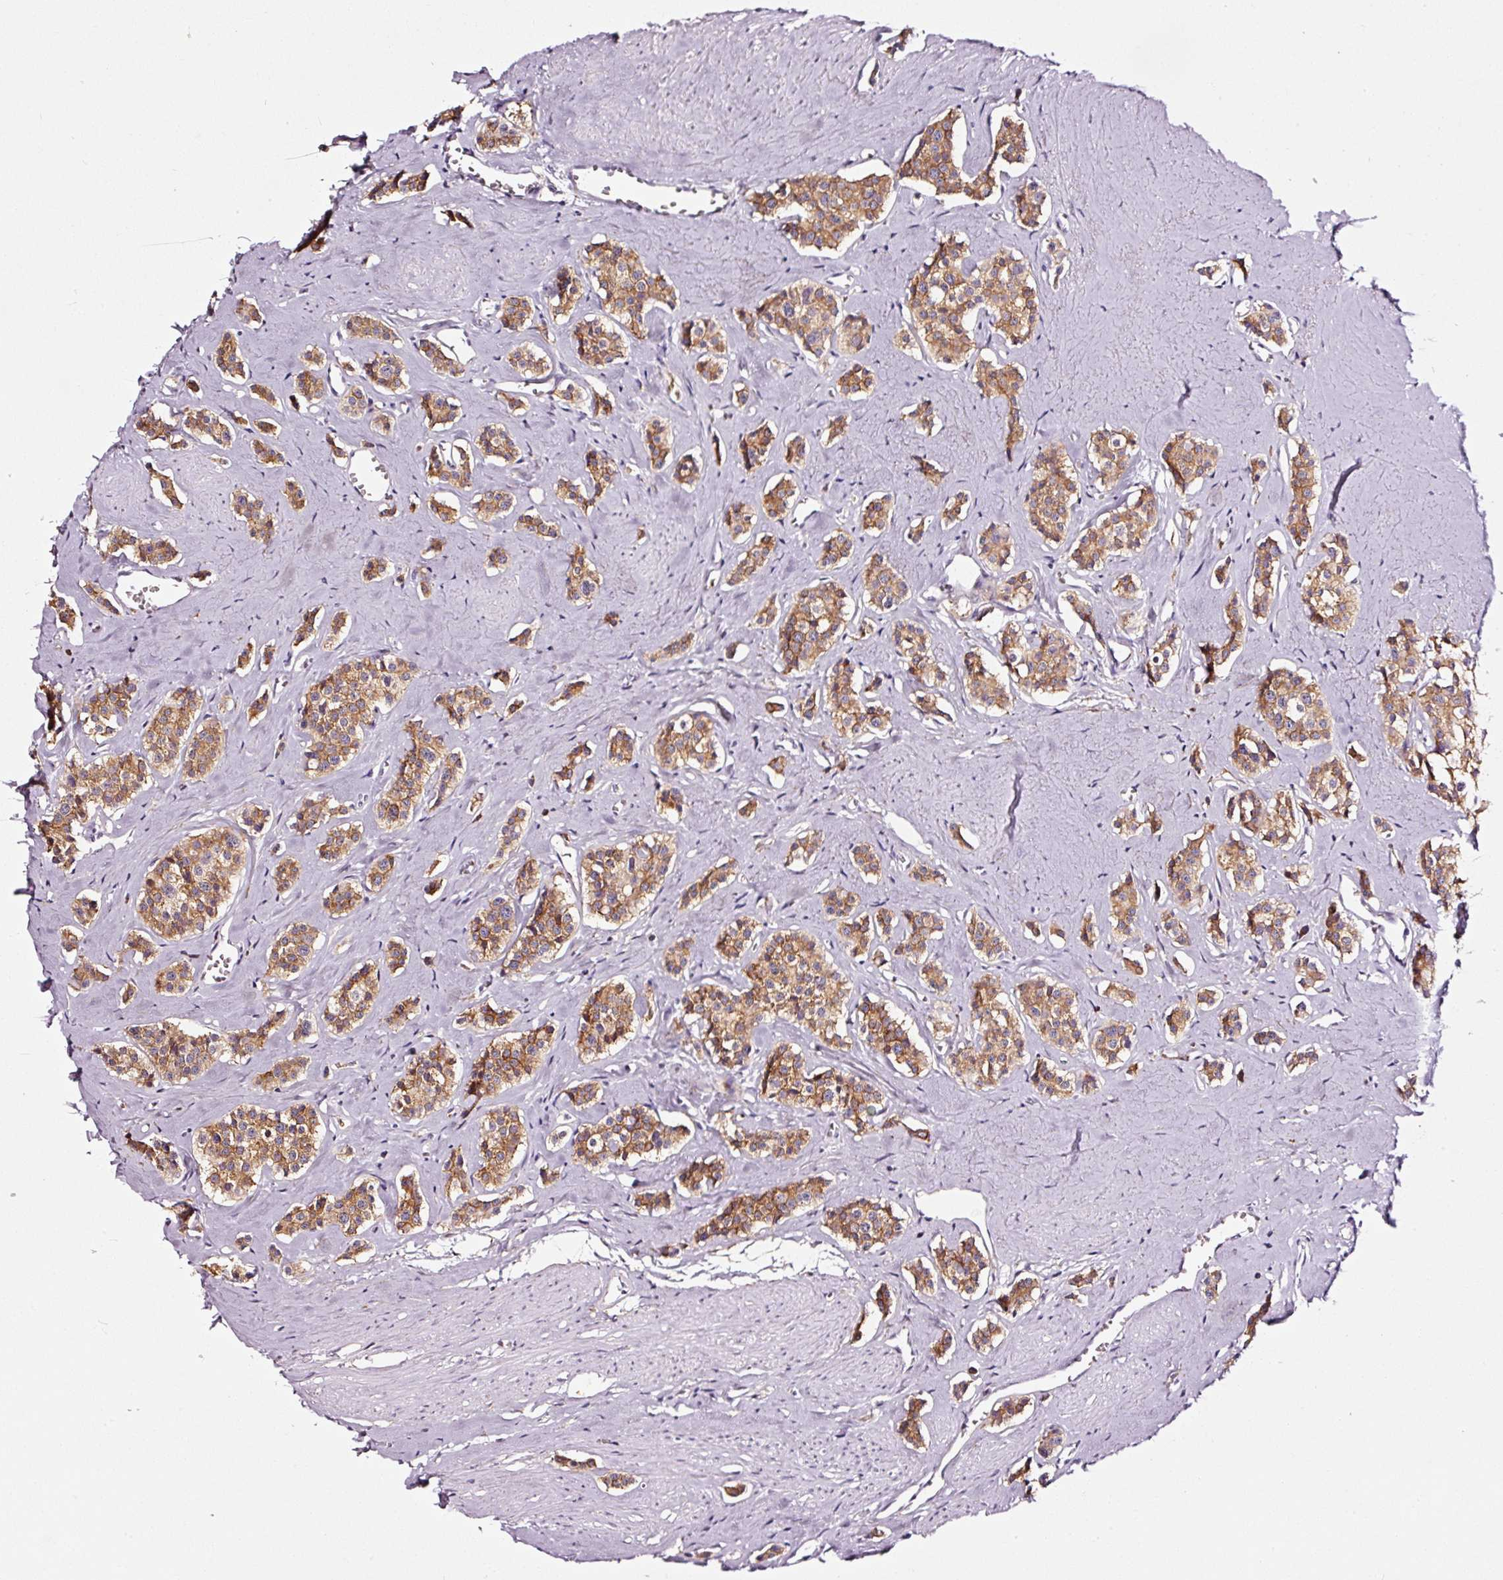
{"staining": {"intensity": "moderate", "quantity": ">75%", "location": "cytoplasmic/membranous"}, "tissue": "carcinoid", "cell_type": "Tumor cells", "image_type": "cancer", "snomed": [{"axis": "morphology", "description": "Carcinoid, malignant, NOS"}, {"axis": "topography", "description": "Small intestine"}], "caption": "Immunohistochemistry (IHC) (DAB (3,3'-diaminobenzidine)) staining of carcinoid shows moderate cytoplasmic/membranous protein staining in about >75% of tumor cells.", "gene": "ADD3", "patient": {"sex": "male", "age": 60}}